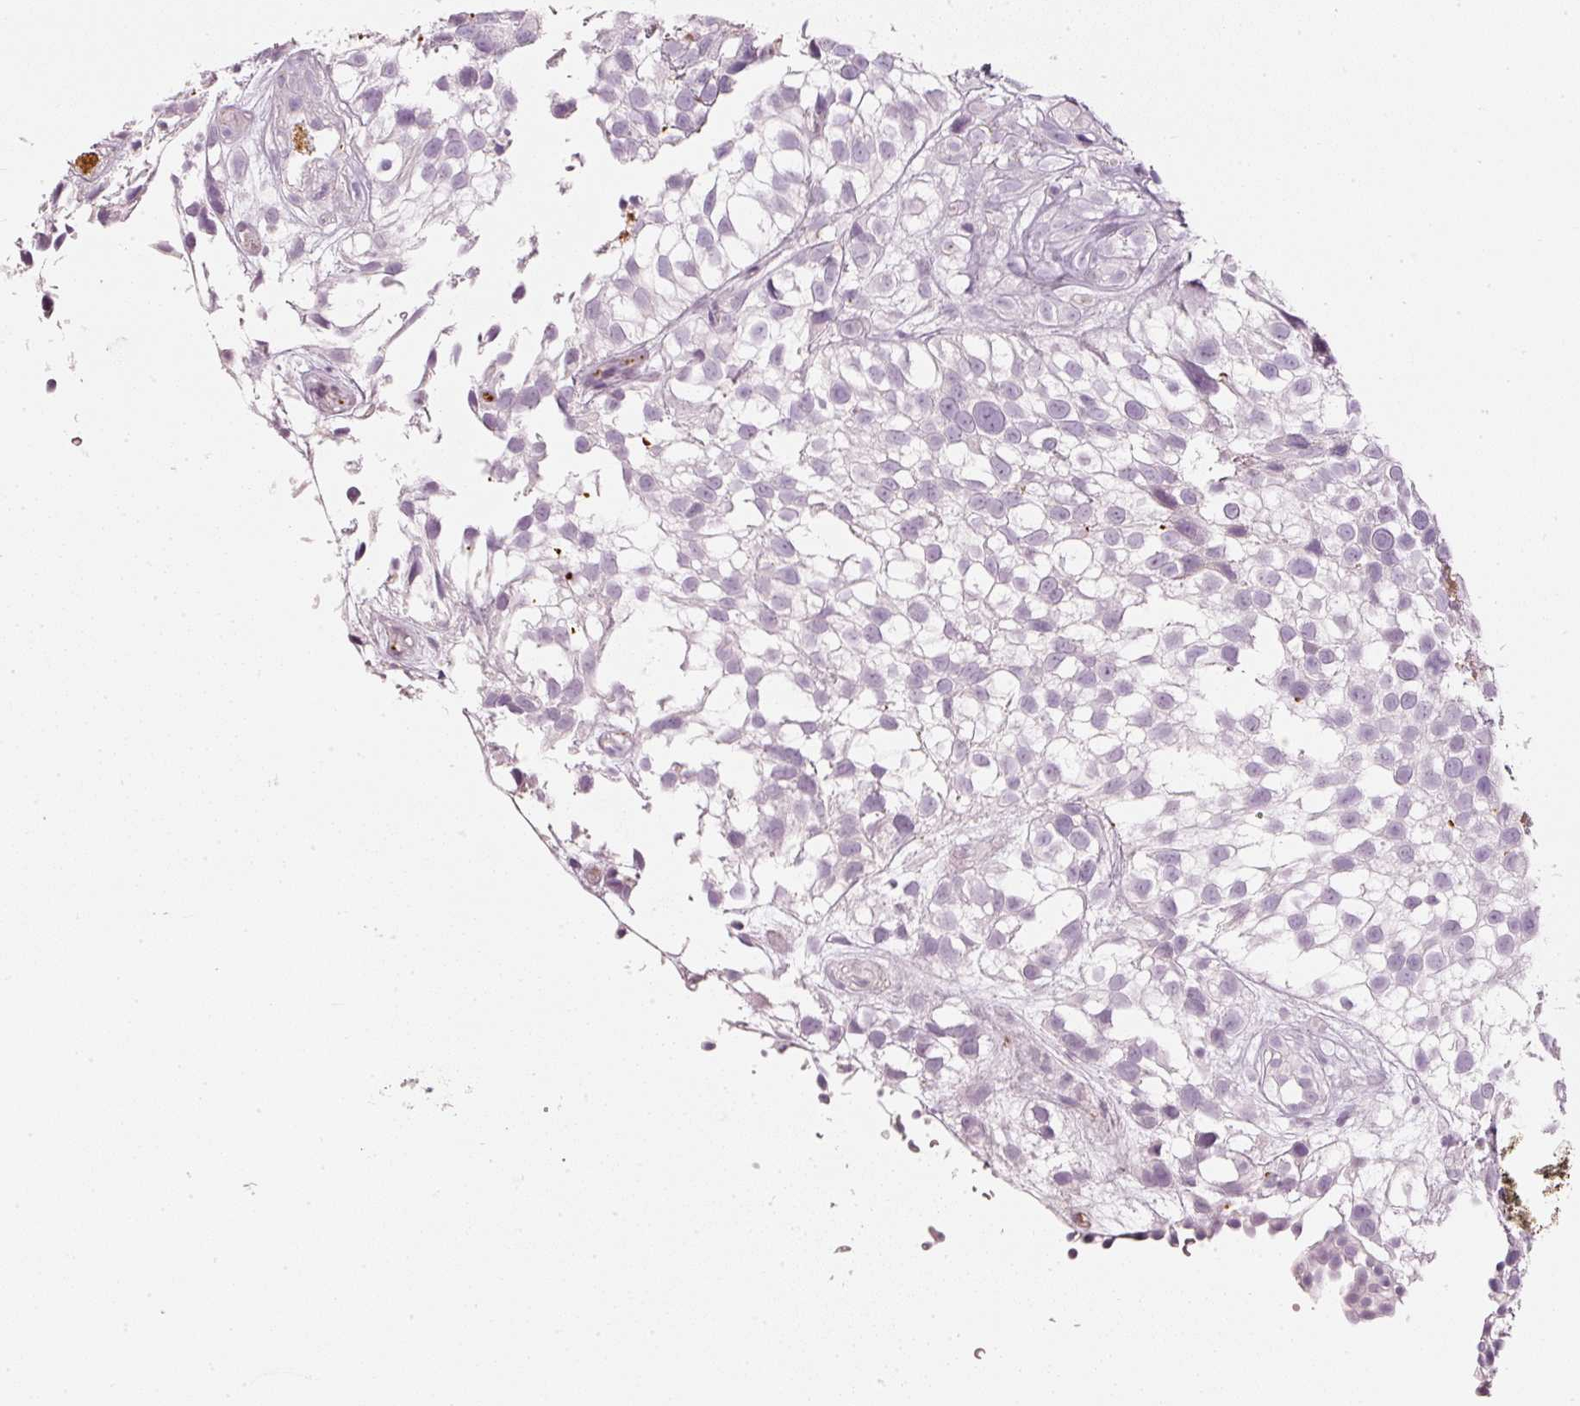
{"staining": {"intensity": "negative", "quantity": "none", "location": "none"}, "tissue": "urothelial cancer", "cell_type": "Tumor cells", "image_type": "cancer", "snomed": [{"axis": "morphology", "description": "Urothelial carcinoma, High grade"}, {"axis": "topography", "description": "Urinary bladder"}], "caption": "Image shows no protein staining in tumor cells of high-grade urothelial carcinoma tissue.", "gene": "LECT2", "patient": {"sex": "male", "age": 56}}